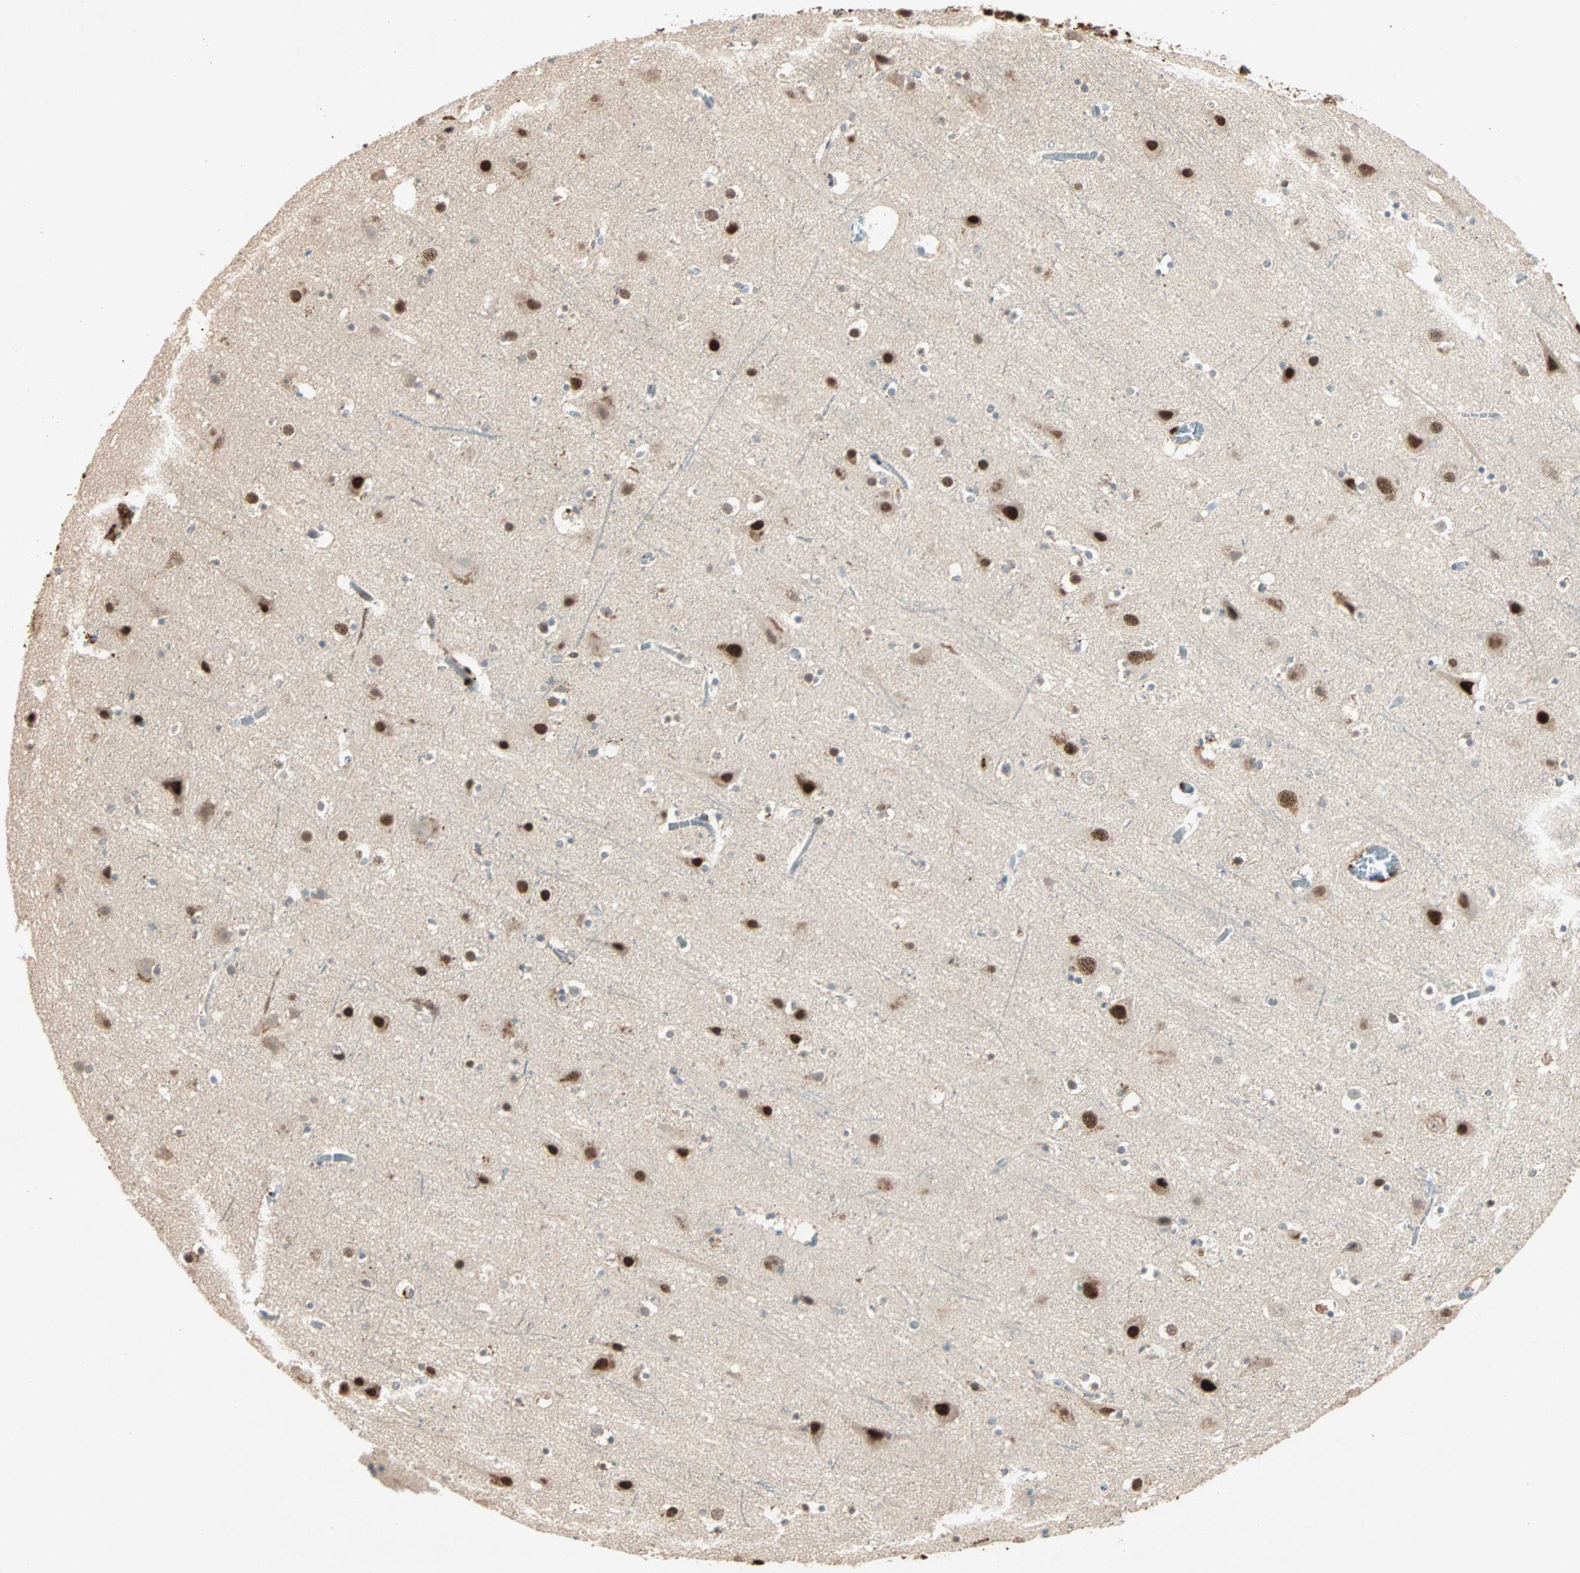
{"staining": {"intensity": "negative", "quantity": "none", "location": "none"}, "tissue": "cerebral cortex", "cell_type": "Endothelial cells", "image_type": "normal", "snomed": [{"axis": "morphology", "description": "Normal tissue, NOS"}, {"axis": "topography", "description": "Cerebral cortex"}], "caption": "Immunohistochemistry histopathology image of benign human cerebral cortex stained for a protein (brown), which exhibits no positivity in endothelial cells. (DAB (3,3'-diaminobenzidine) immunohistochemistry visualized using brightfield microscopy, high magnification).", "gene": "RTL6", "patient": {"sex": "male", "age": 45}}